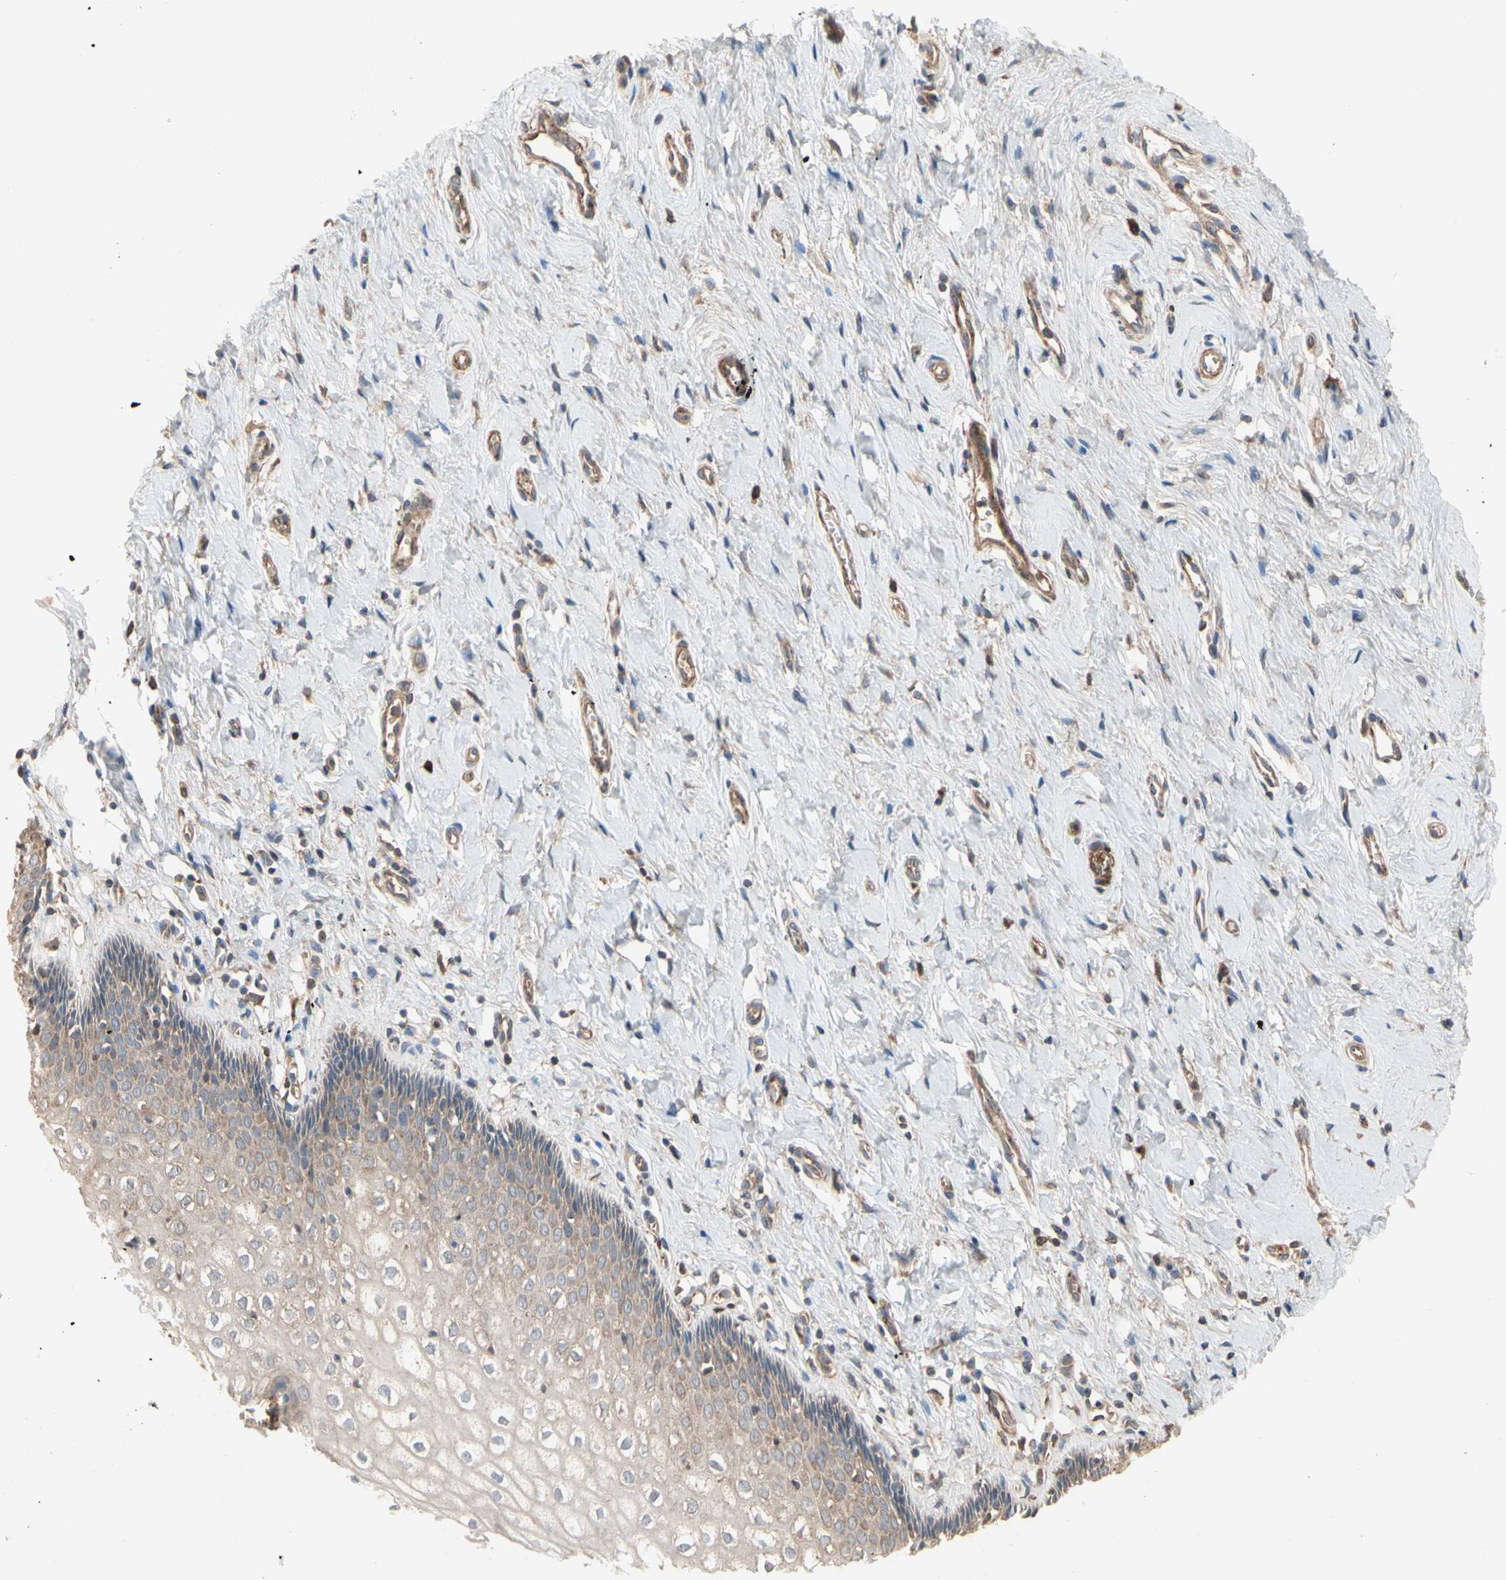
{"staining": {"intensity": "weak", "quantity": "<25%", "location": "cytoplasmic/membranous"}, "tissue": "vagina", "cell_type": "Squamous epithelial cells", "image_type": "normal", "snomed": [{"axis": "morphology", "description": "Normal tissue, NOS"}, {"axis": "topography", "description": "Soft tissue"}, {"axis": "topography", "description": "Vagina"}], "caption": "Photomicrograph shows no protein staining in squamous epithelial cells of unremarkable vagina. The staining is performed using DAB (3,3'-diaminobenzidine) brown chromogen with nuclei counter-stained in using hematoxylin.", "gene": "GCK", "patient": {"sex": "female", "age": 61}}